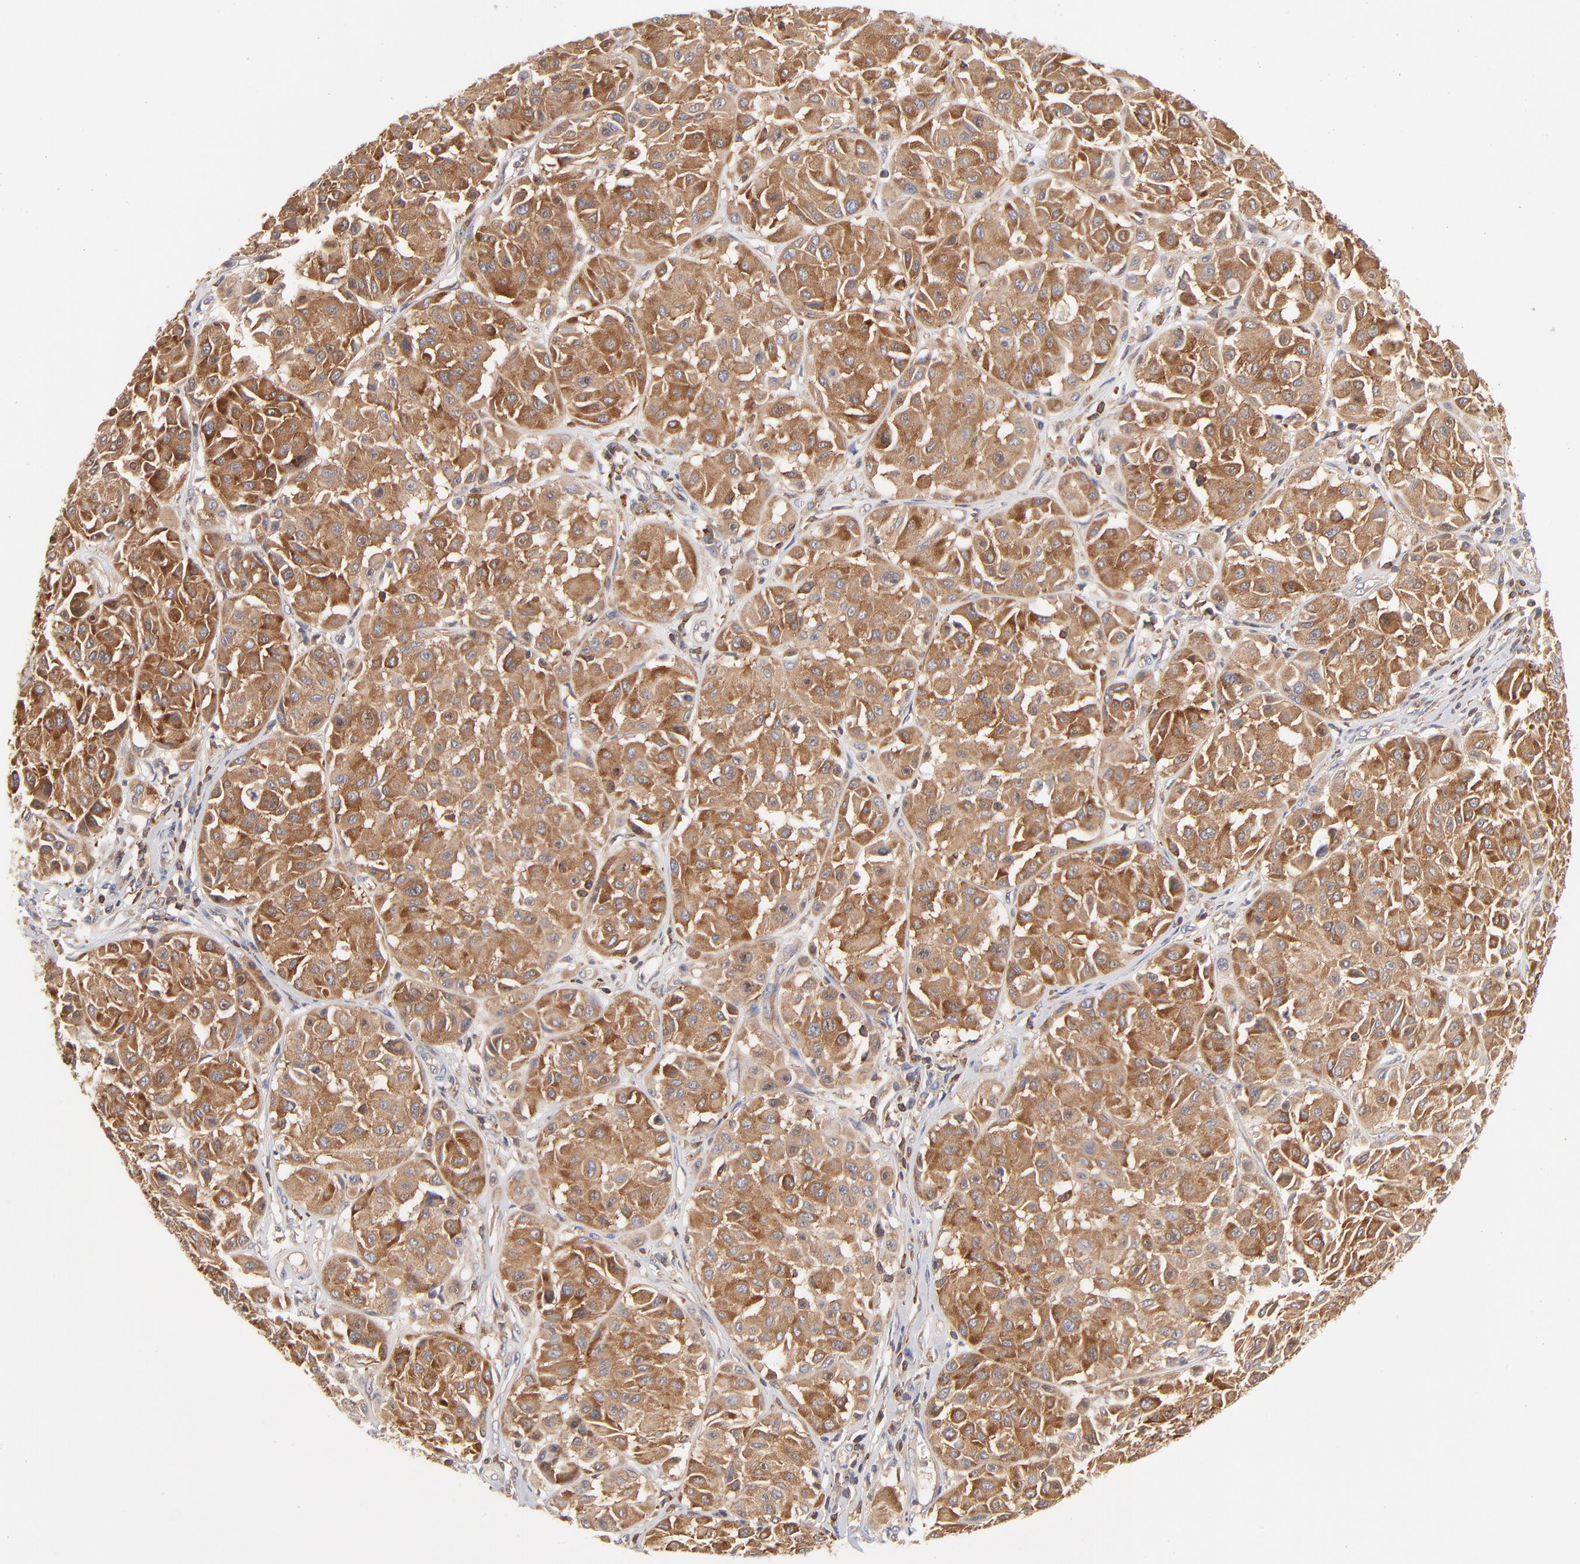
{"staining": {"intensity": "strong", "quantity": ">75%", "location": "cytoplasmic/membranous"}, "tissue": "melanoma", "cell_type": "Tumor cells", "image_type": "cancer", "snomed": [{"axis": "morphology", "description": "Malignant melanoma, Metastatic site"}, {"axis": "topography", "description": "Soft tissue"}], "caption": "This is an image of IHC staining of melanoma, which shows strong expression in the cytoplasmic/membranous of tumor cells.", "gene": "WIPF1", "patient": {"sex": "male", "age": 41}}